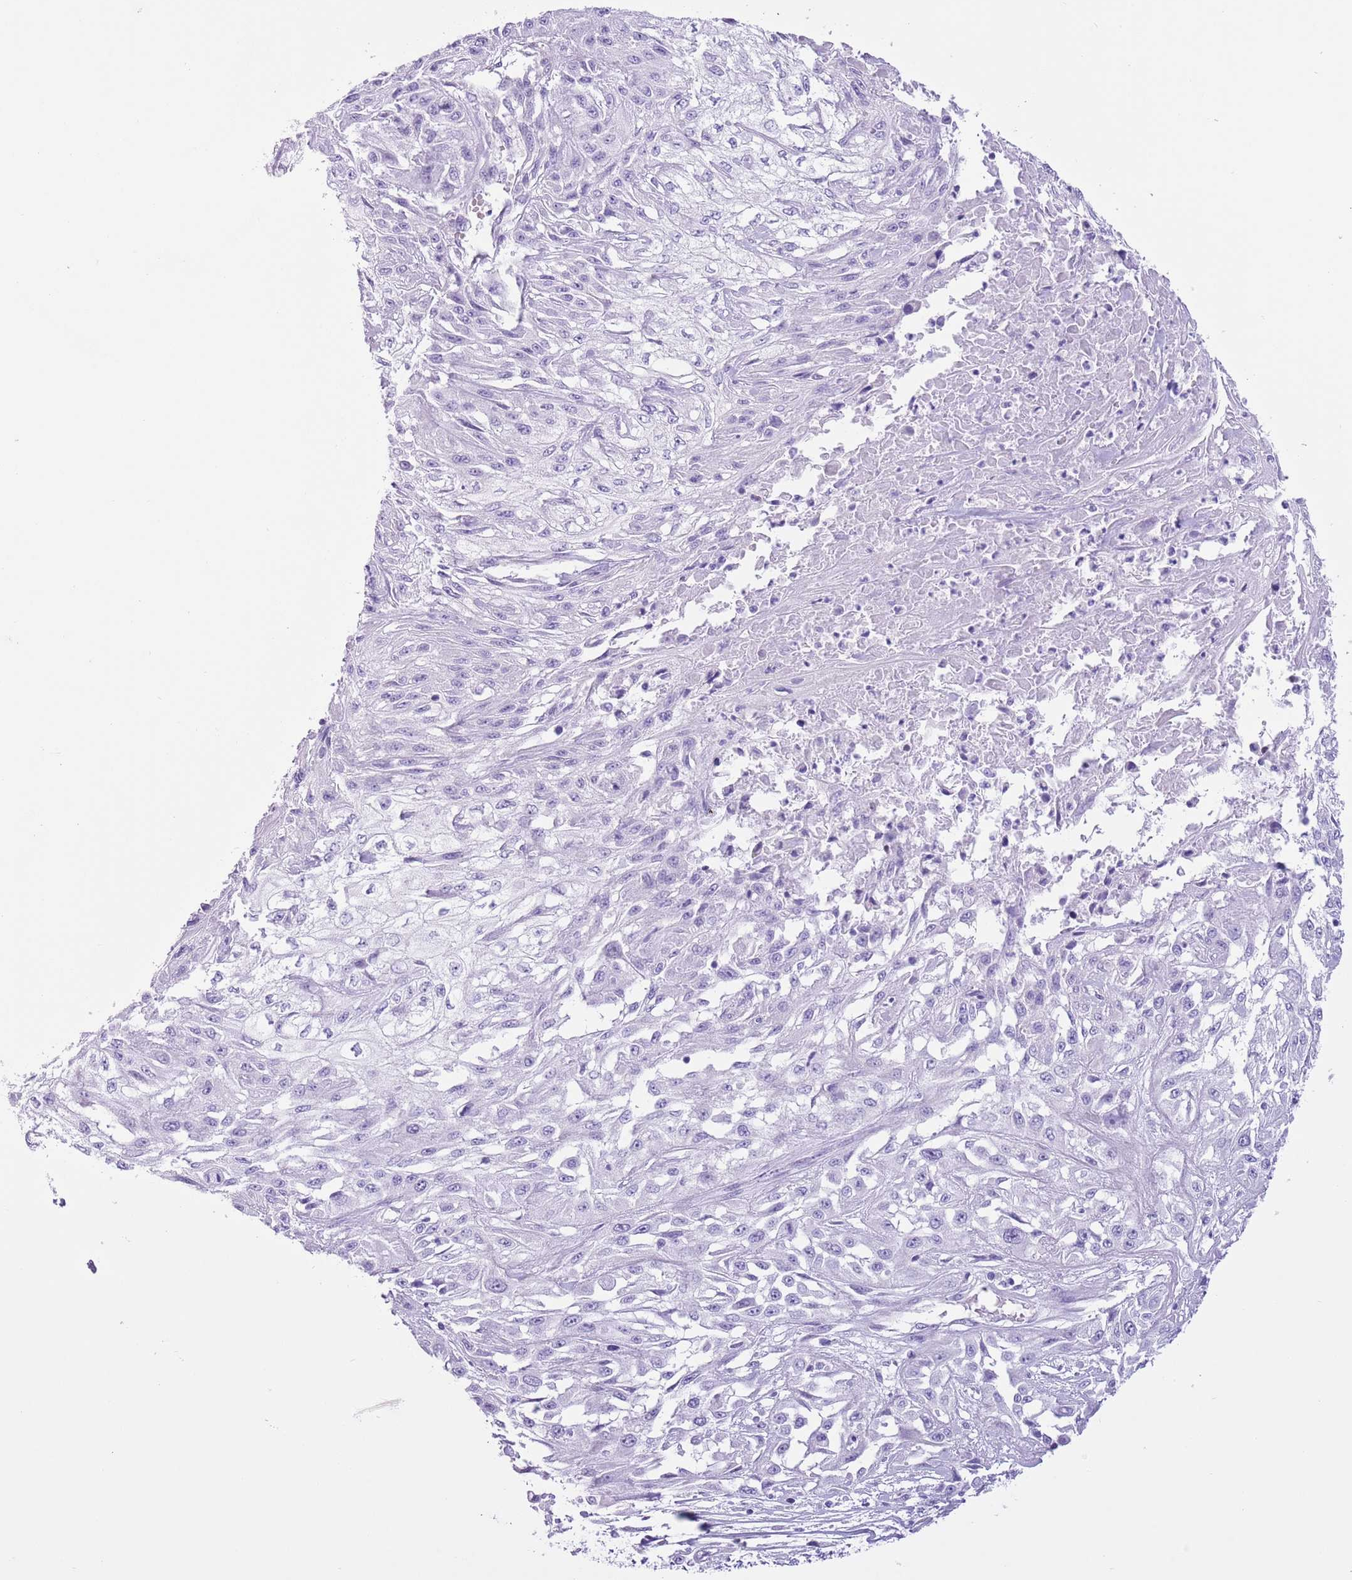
{"staining": {"intensity": "negative", "quantity": "none", "location": "none"}, "tissue": "skin cancer", "cell_type": "Tumor cells", "image_type": "cancer", "snomed": [{"axis": "morphology", "description": "Squamous cell carcinoma, NOS"}, {"axis": "morphology", "description": "Squamous cell carcinoma, metastatic, NOS"}, {"axis": "topography", "description": "Skin"}, {"axis": "topography", "description": "Lymph node"}], "caption": "Immunohistochemical staining of human skin cancer (metastatic squamous cell carcinoma) demonstrates no significant positivity in tumor cells. The staining was performed using DAB (3,3'-diaminobenzidine) to visualize the protein expression in brown, while the nuclei were stained in blue with hematoxylin (Magnification: 20x).", "gene": "SLC7A14", "patient": {"sex": "male", "age": 75}}